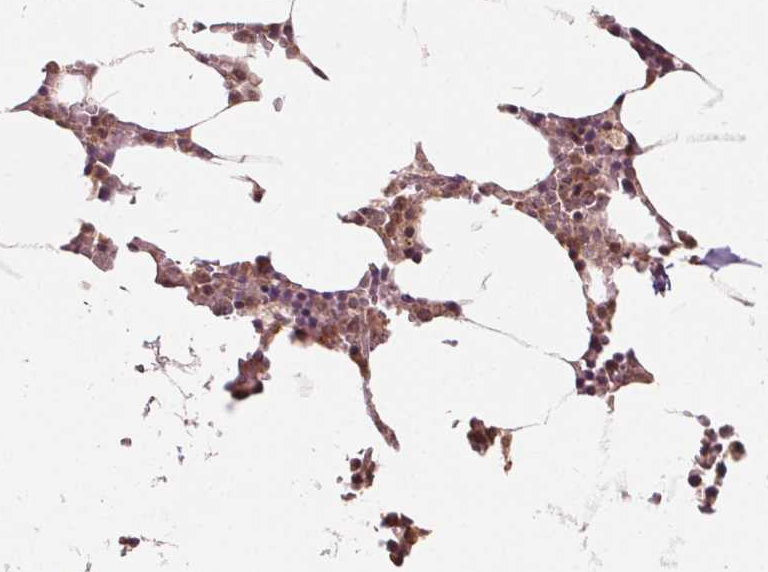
{"staining": {"intensity": "moderate", "quantity": ">75%", "location": "cytoplasmic/membranous,nuclear"}, "tissue": "bone marrow", "cell_type": "Hematopoietic cells", "image_type": "normal", "snomed": [{"axis": "morphology", "description": "Normal tissue, NOS"}, {"axis": "topography", "description": "Bone marrow"}], "caption": "Unremarkable bone marrow displays moderate cytoplasmic/membranous,nuclear positivity in about >75% of hematopoietic cells, visualized by immunohistochemistry.", "gene": "HIF1AN", "patient": {"sex": "female", "age": 52}}